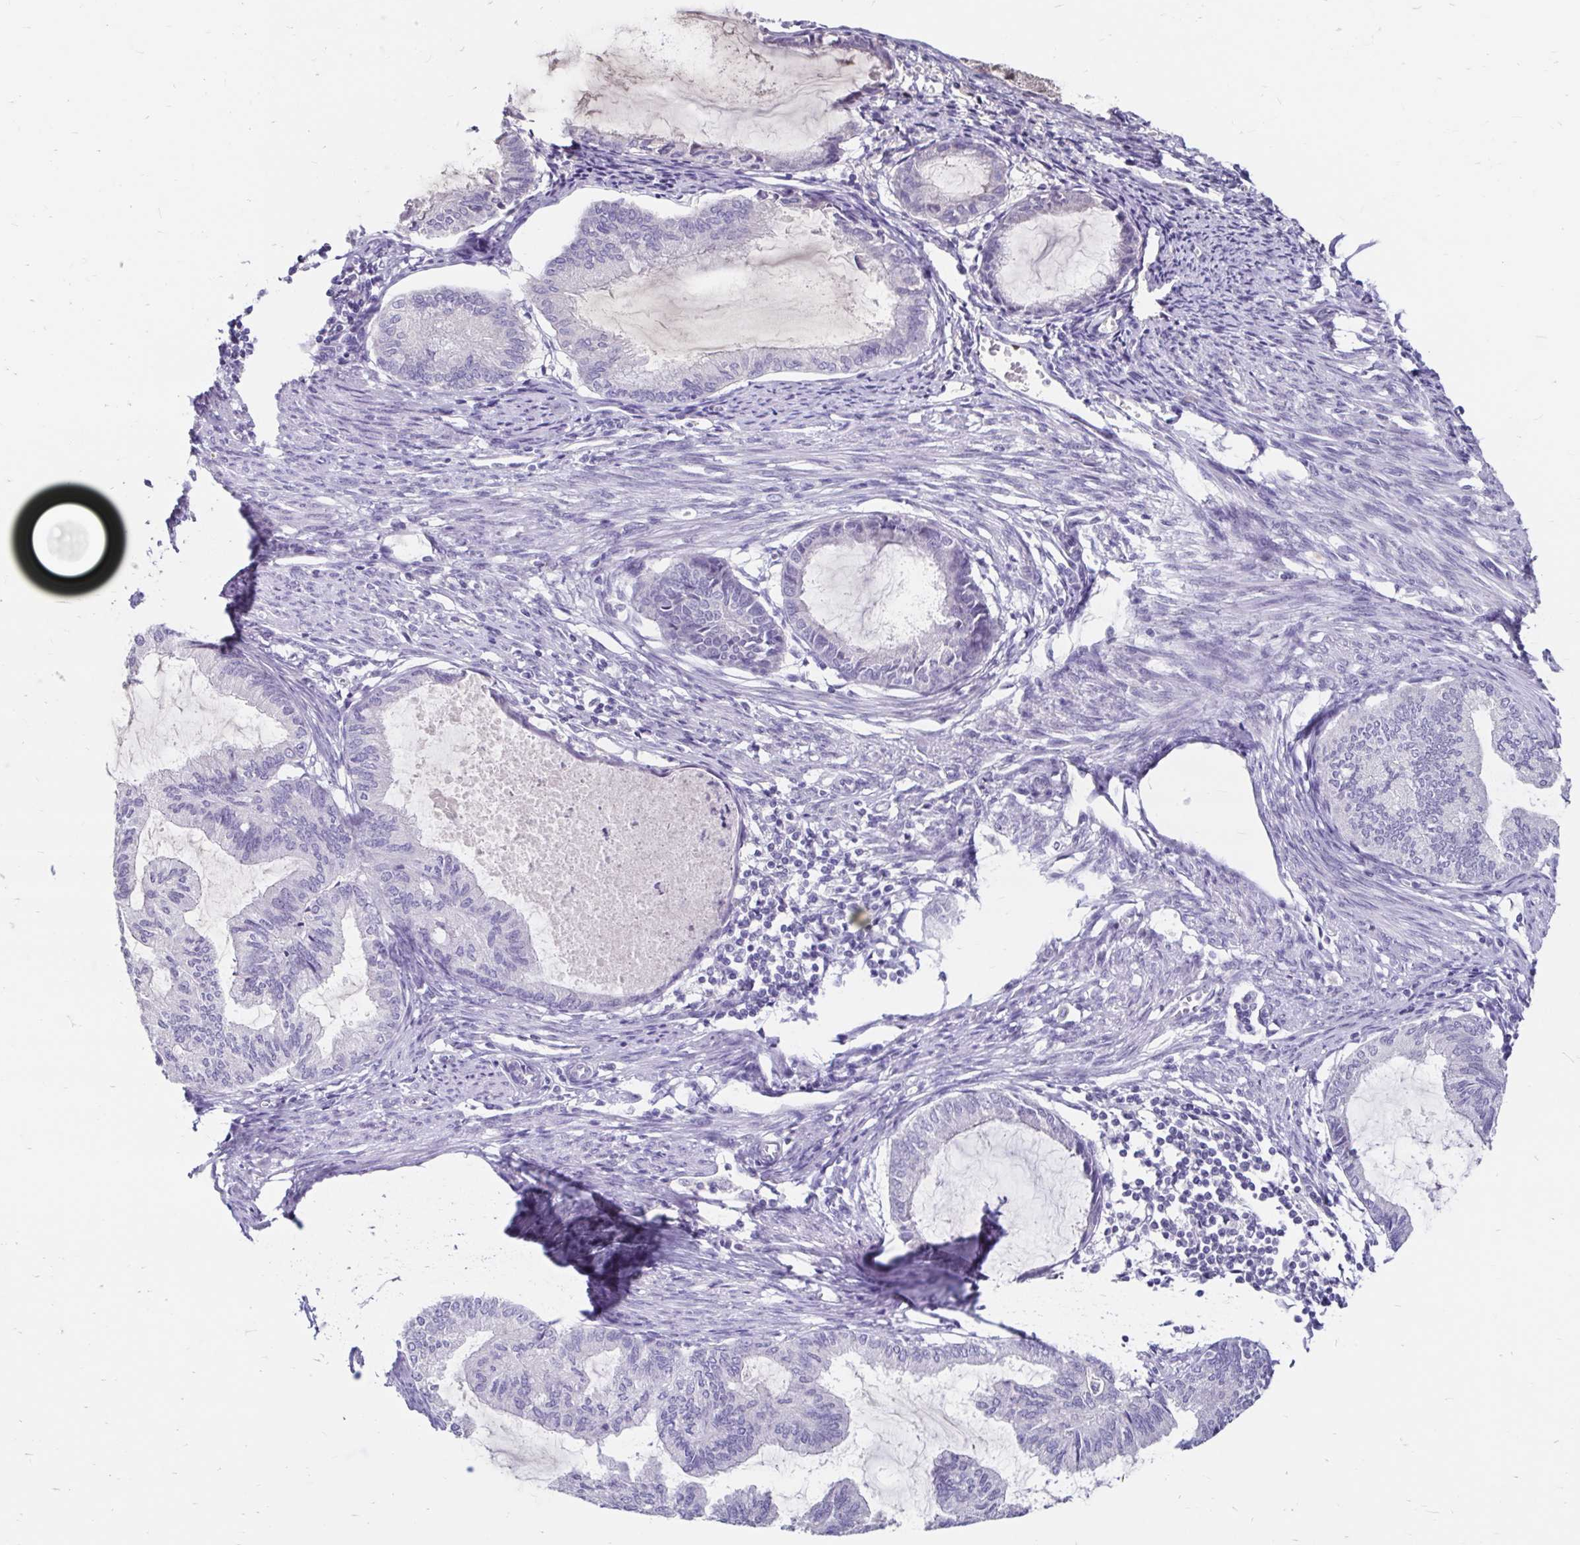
{"staining": {"intensity": "negative", "quantity": "none", "location": "none"}, "tissue": "endometrial cancer", "cell_type": "Tumor cells", "image_type": "cancer", "snomed": [{"axis": "morphology", "description": "Adenocarcinoma, NOS"}, {"axis": "topography", "description": "Endometrium"}], "caption": "A high-resolution histopathology image shows IHC staining of adenocarcinoma (endometrial), which reveals no significant expression in tumor cells. (Brightfield microscopy of DAB (3,3'-diaminobenzidine) immunohistochemistry at high magnification).", "gene": "SCG3", "patient": {"sex": "female", "age": 86}}